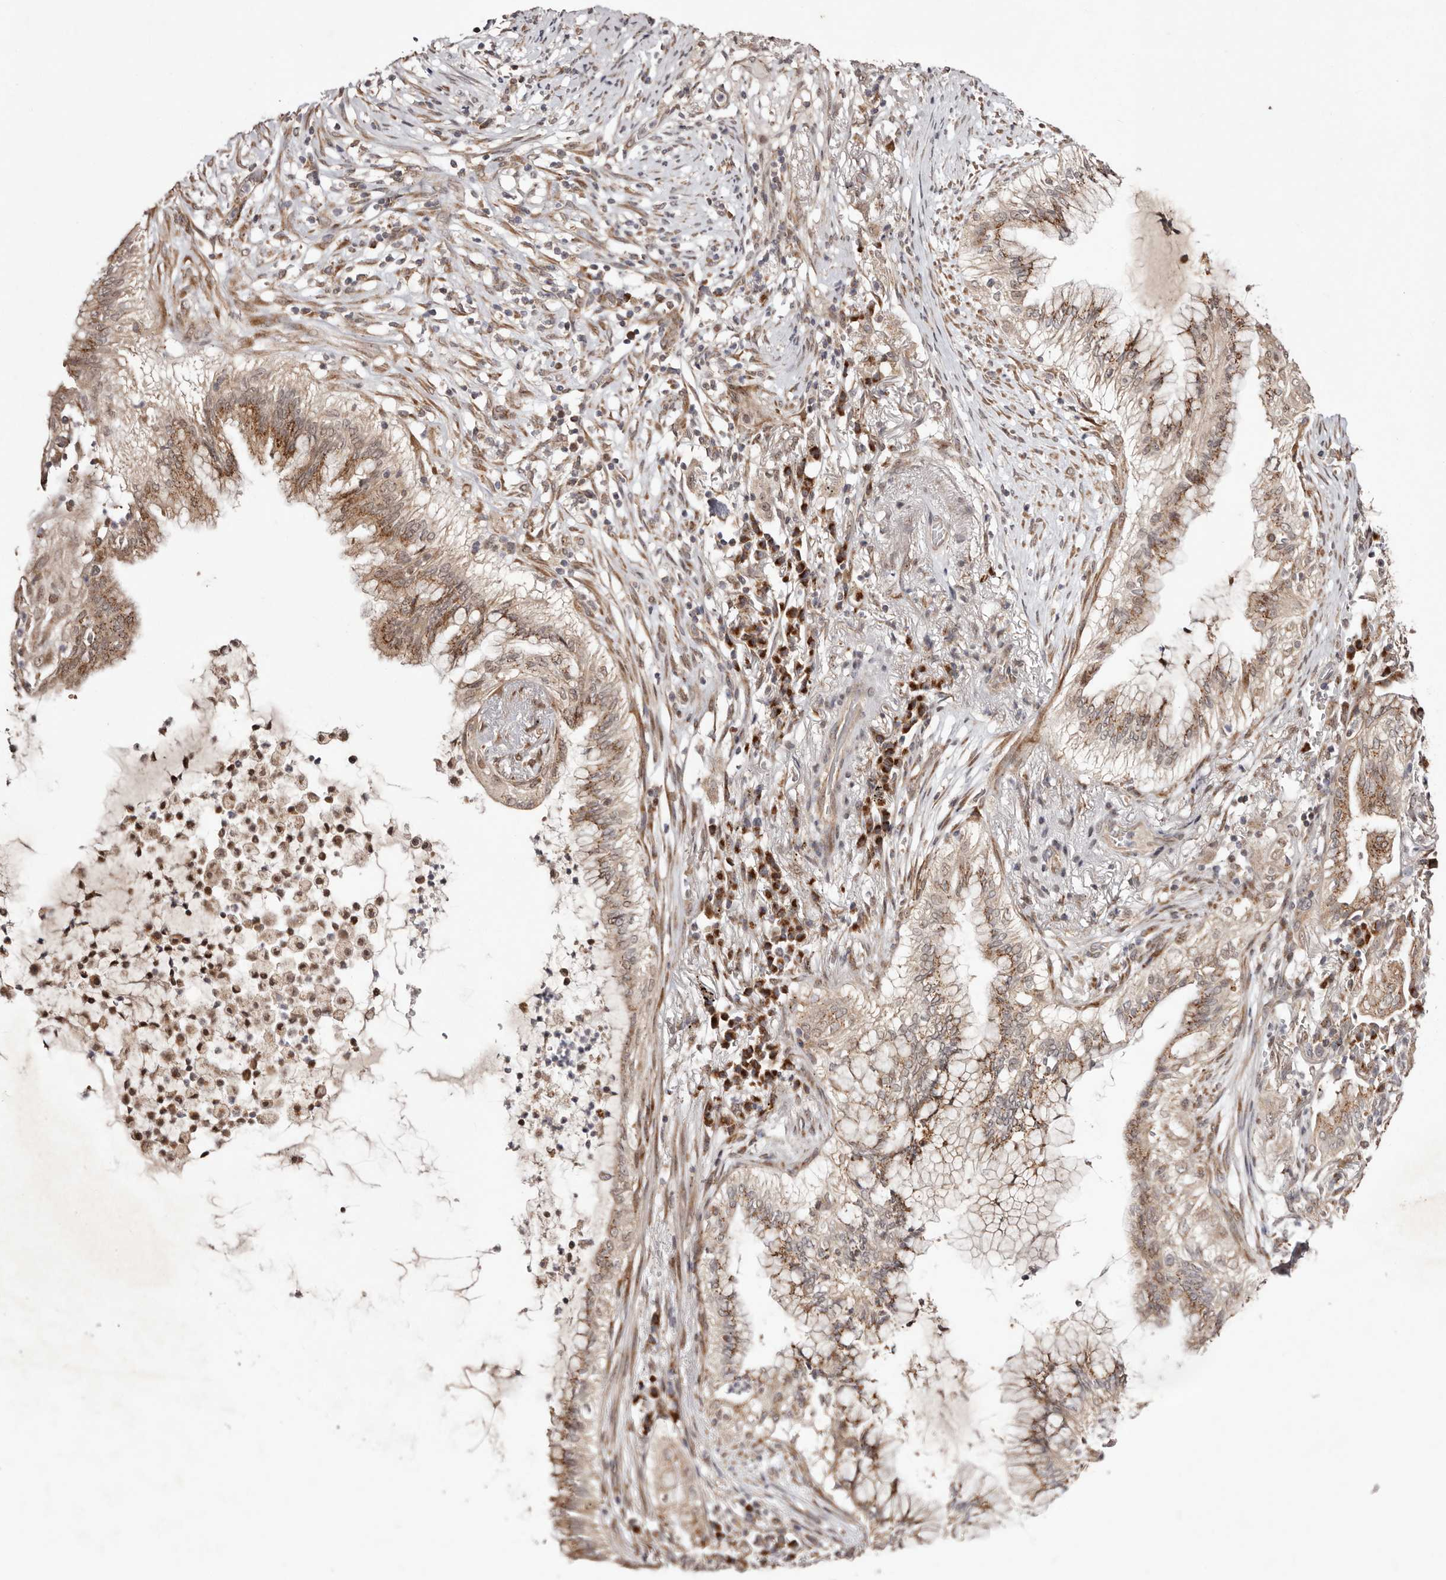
{"staining": {"intensity": "moderate", "quantity": ">75%", "location": "cytoplasmic/membranous"}, "tissue": "lung cancer", "cell_type": "Tumor cells", "image_type": "cancer", "snomed": [{"axis": "morphology", "description": "Adenocarcinoma, NOS"}, {"axis": "topography", "description": "Lung"}], "caption": "A photomicrograph of lung cancer stained for a protein shows moderate cytoplasmic/membranous brown staining in tumor cells. (DAB = brown stain, brightfield microscopy at high magnification).", "gene": "EGR3", "patient": {"sex": "female", "age": 70}}